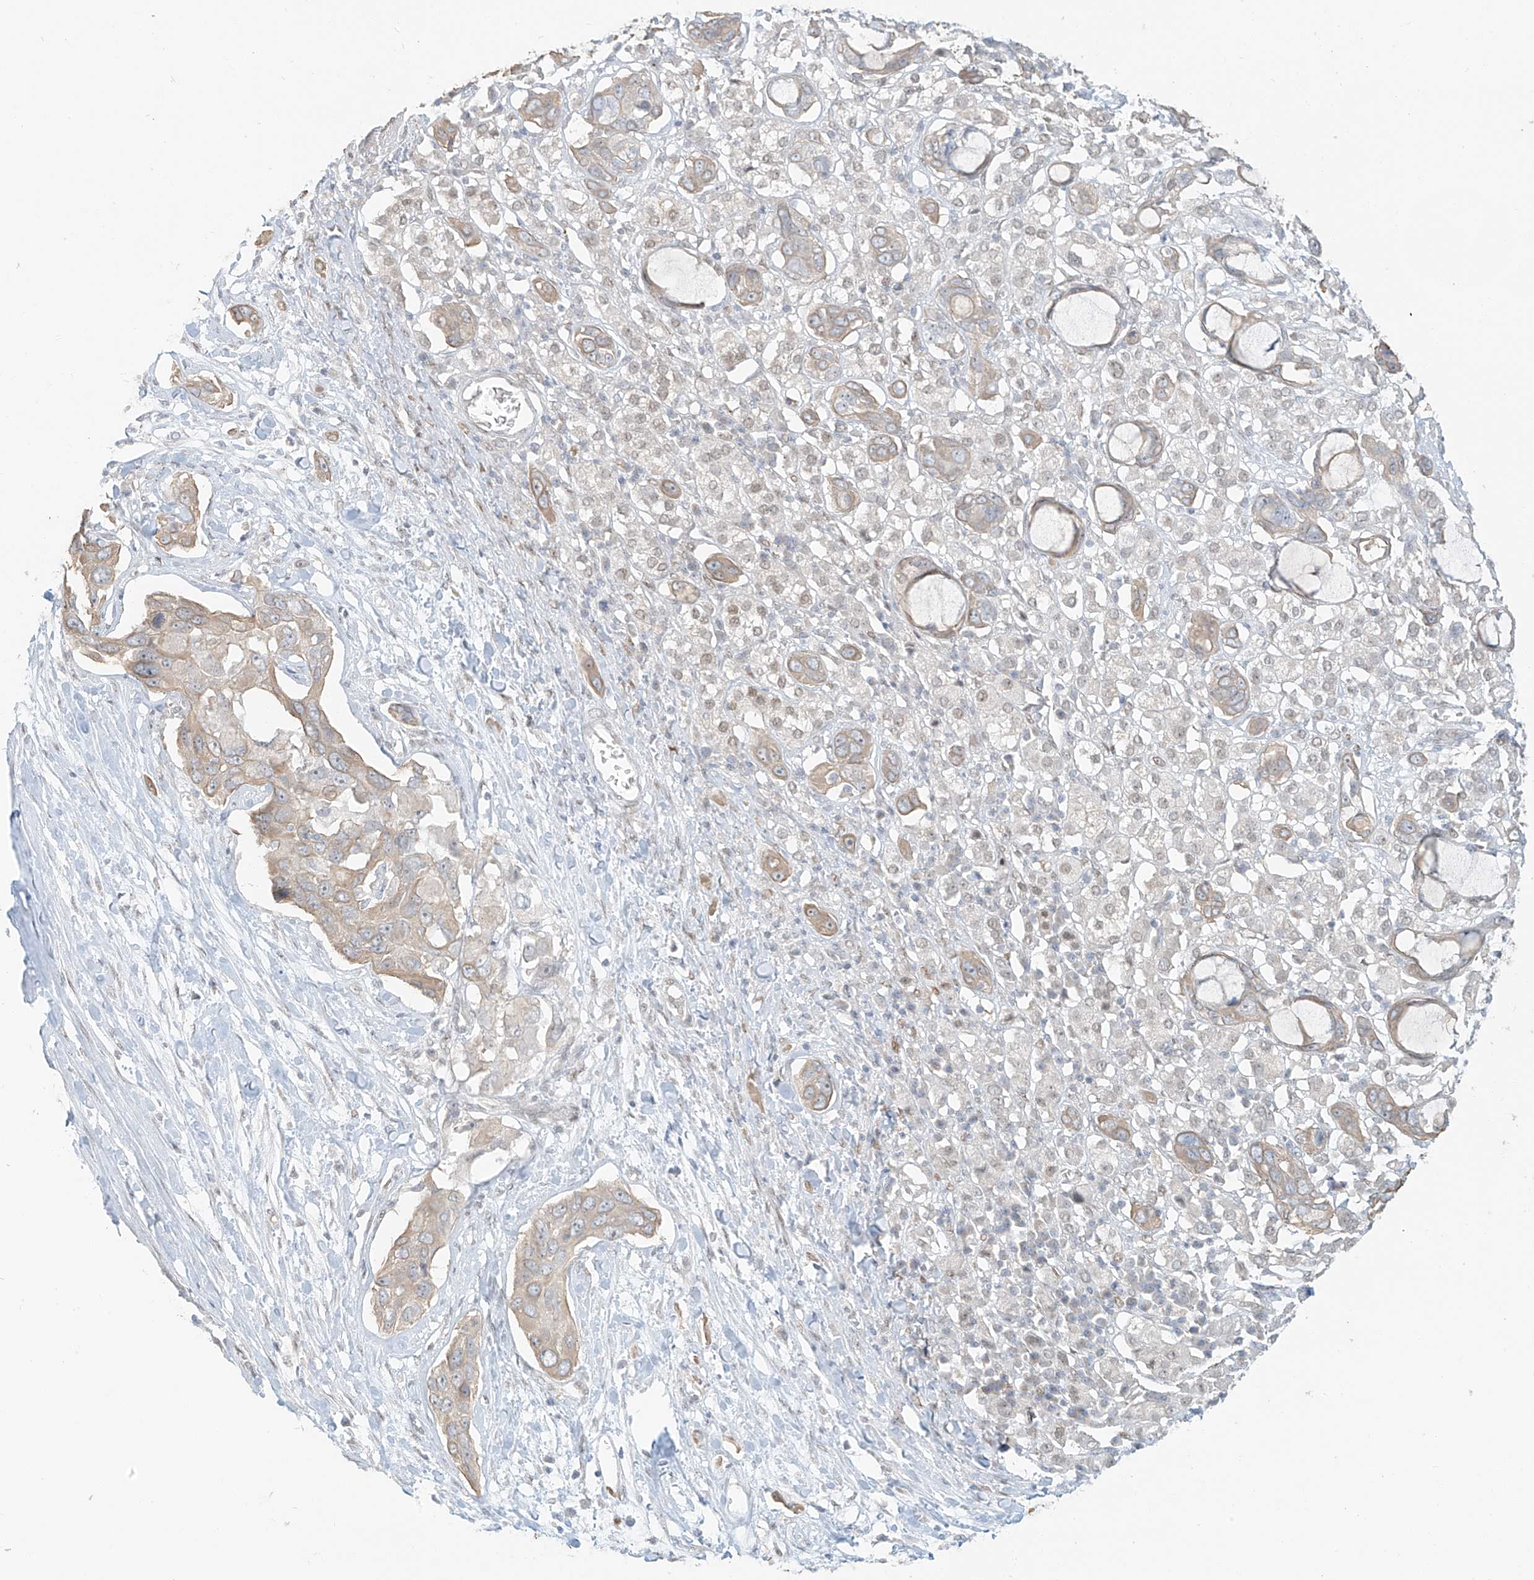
{"staining": {"intensity": "weak", "quantity": "25%-75%", "location": "cytoplasmic/membranous"}, "tissue": "pancreatic cancer", "cell_type": "Tumor cells", "image_type": "cancer", "snomed": [{"axis": "morphology", "description": "Adenocarcinoma, NOS"}, {"axis": "topography", "description": "Pancreas"}], "caption": "Pancreatic cancer (adenocarcinoma) stained for a protein (brown) demonstrates weak cytoplasmic/membranous positive positivity in about 25%-75% of tumor cells.", "gene": "ZNF774", "patient": {"sex": "female", "age": 60}}